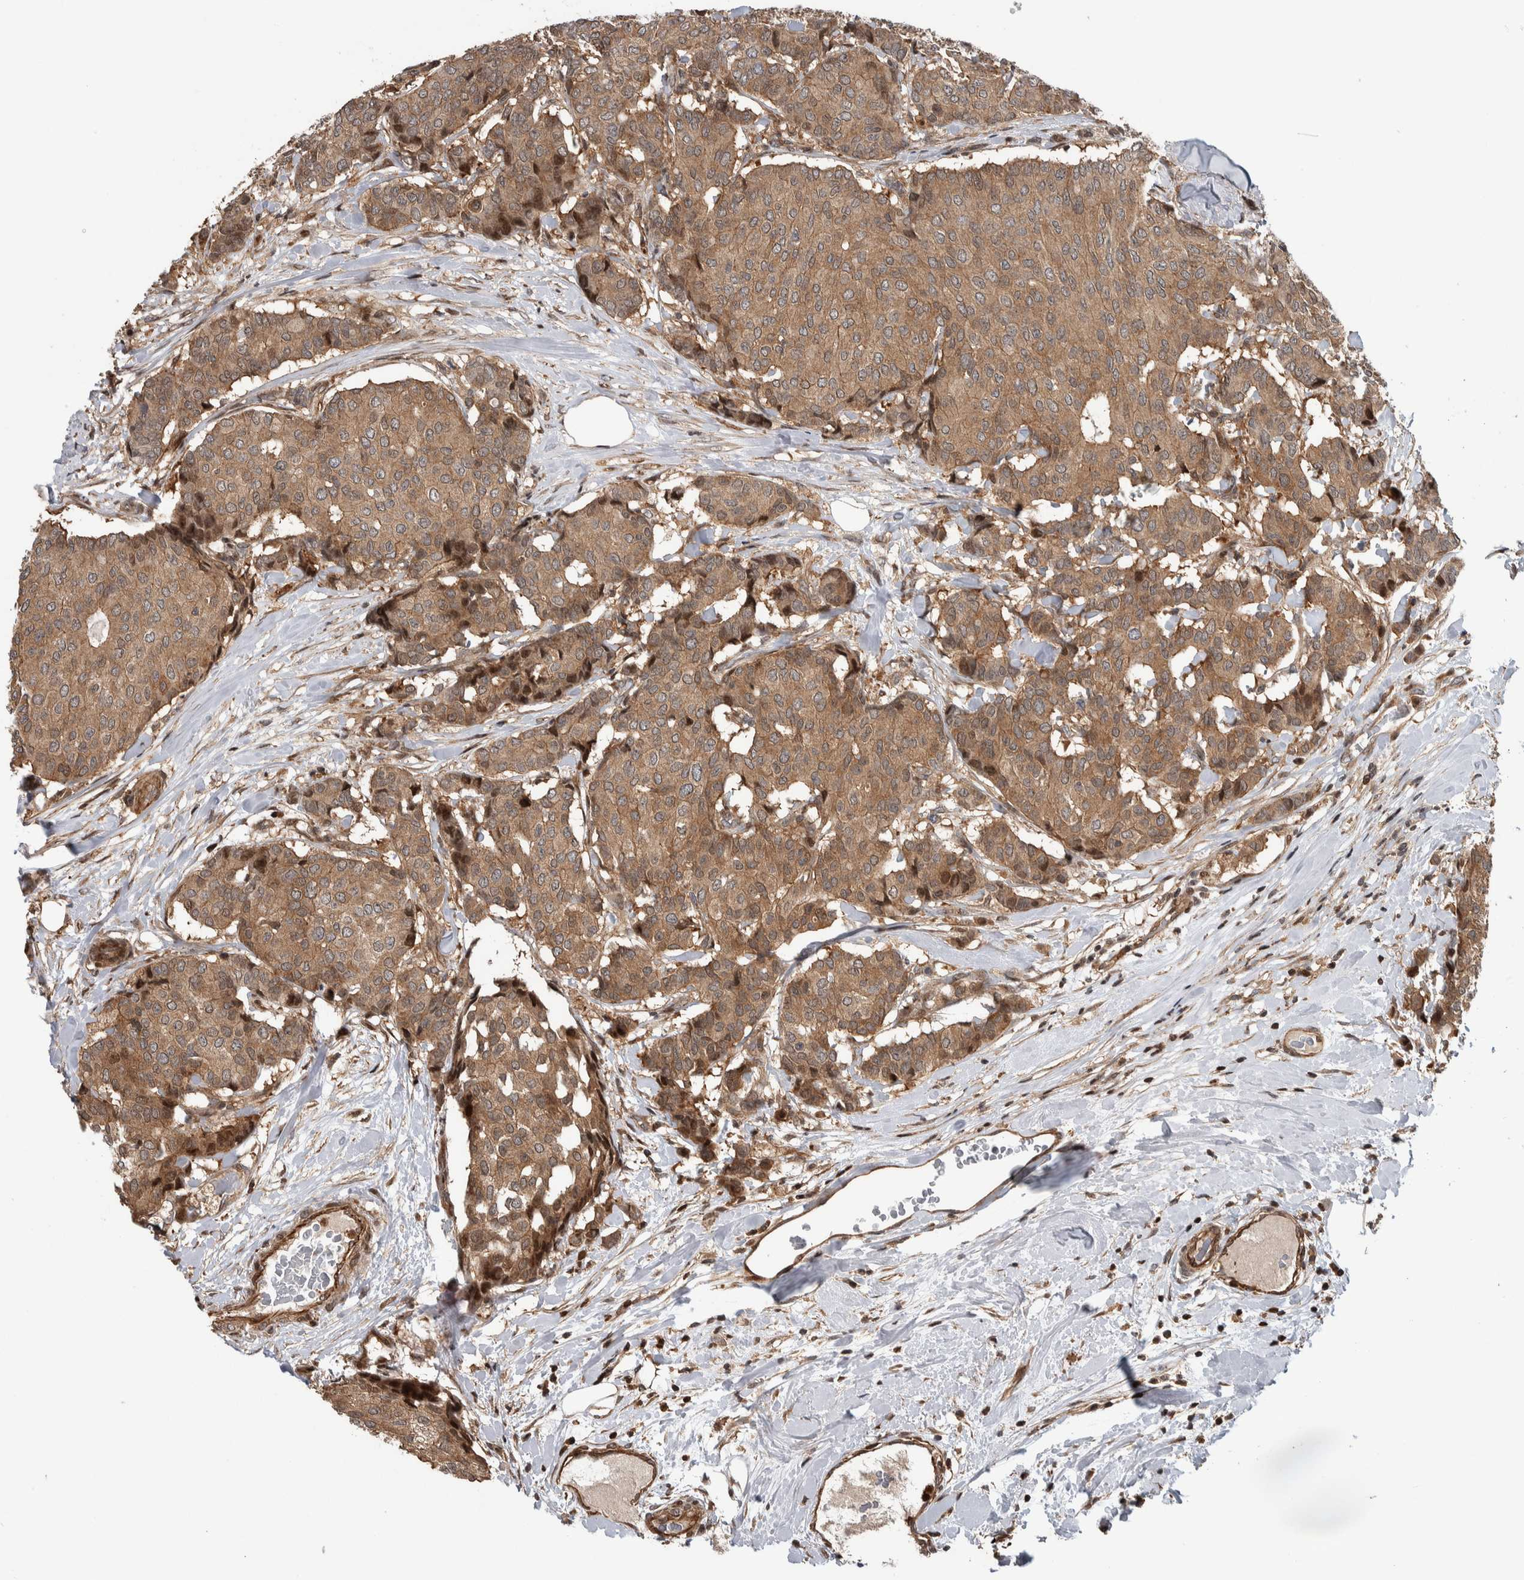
{"staining": {"intensity": "moderate", "quantity": ">75%", "location": "cytoplasmic/membranous"}, "tissue": "breast cancer", "cell_type": "Tumor cells", "image_type": "cancer", "snomed": [{"axis": "morphology", "description": "Duct carcinoma"}, {"axis": "topography", "description": "Breast"}], "caption": "IHC (DAB (3,3'-diaminobenzidine)) staining of breast cancer shows moderate cytoplasmic/membranous protein positivity in approximately >75% of tumor cells.", "gene": "ARFGEF1", "patient": {"sex": "female", "age": 75}}